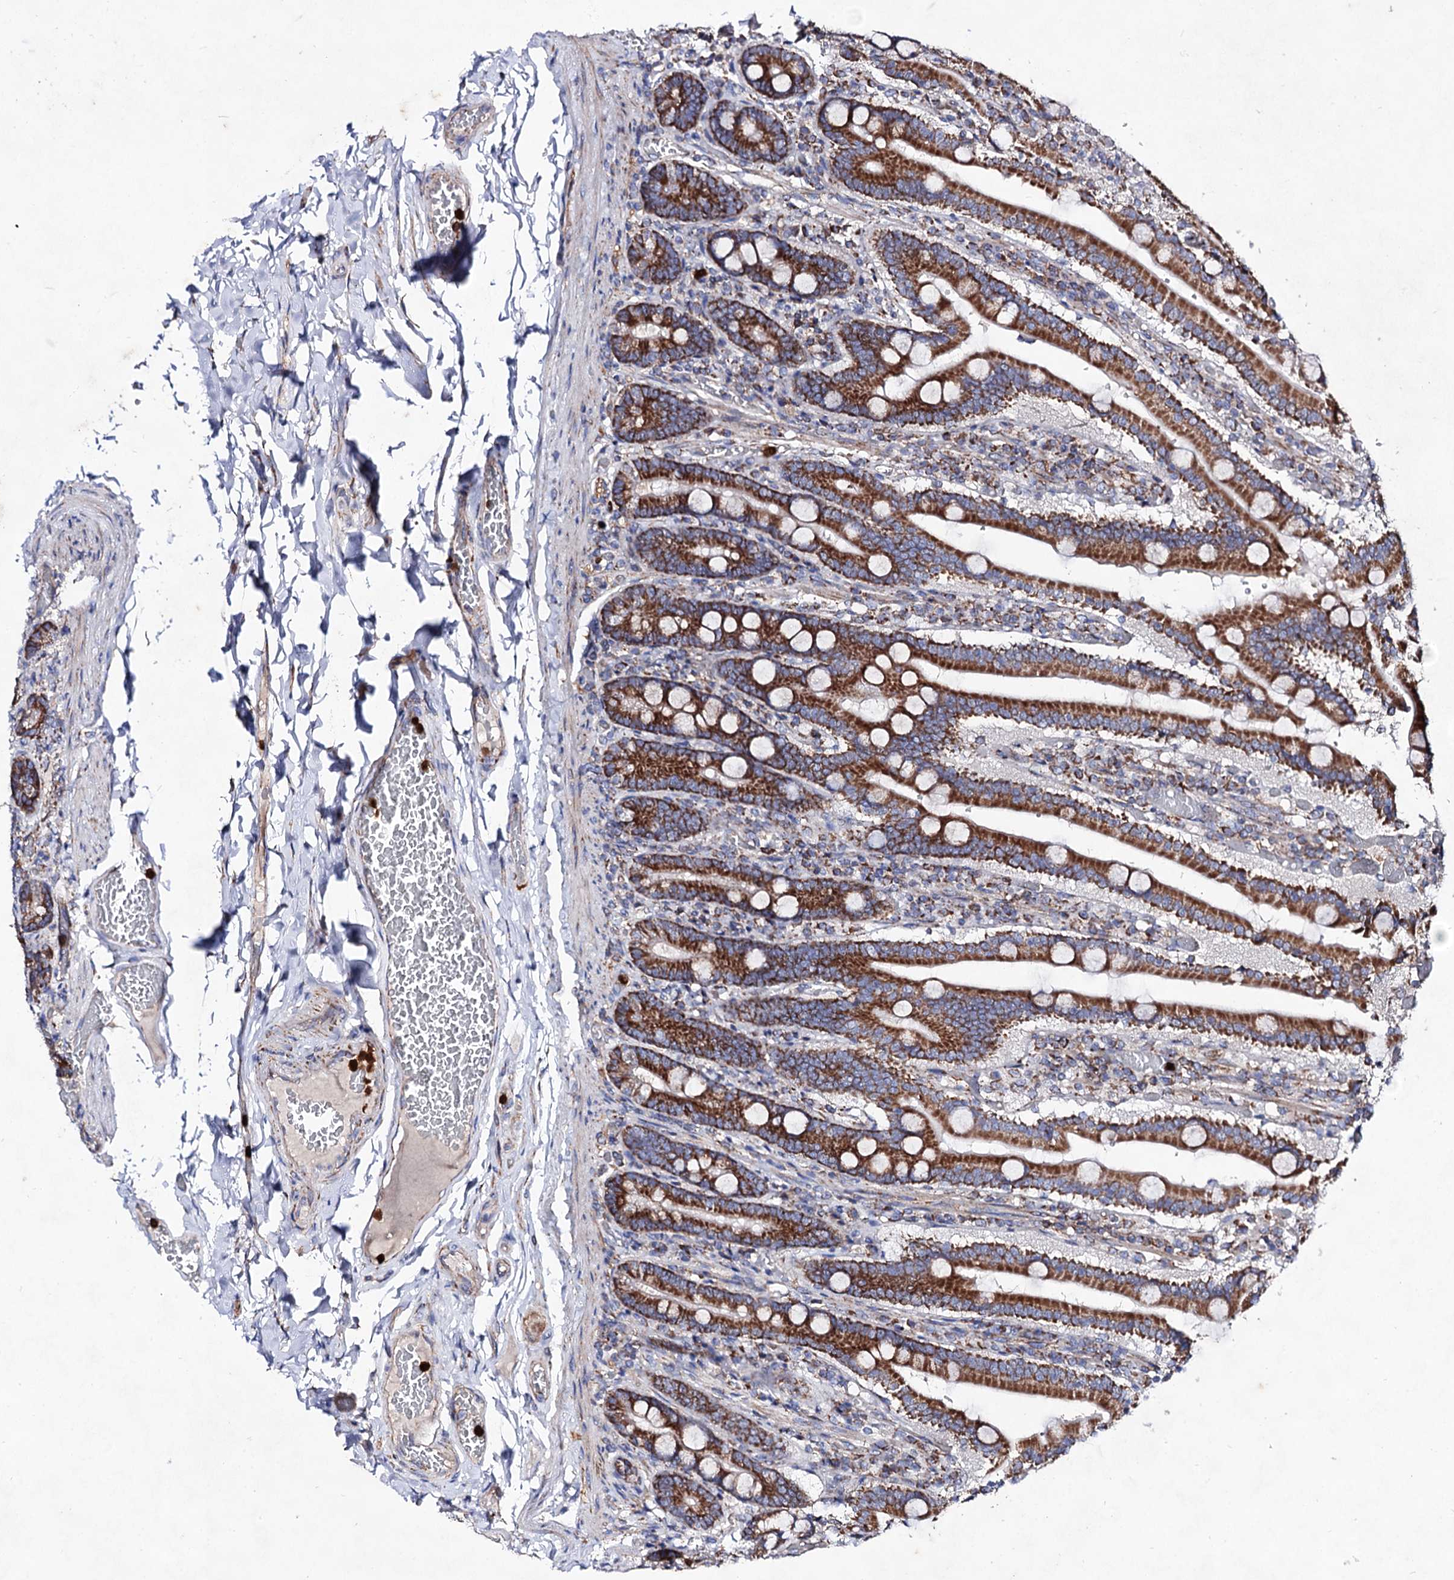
{"staining": {"intensity": "strong", "quantity": ">75%", "location": "cytoplasmic/membranous"}, "tissue": "duodenum", "cell_type": "Glandular cells", "image_type": "normal", "snomed": [{"axis": "morphology", "description": "Normal tissue, NOS"}, {"axis": "topography", "description": "Duodenum"}], "caption": "Immunohistochemistry (IHC) photomicrograph of benign duodenum stained for a protein (brown), which displays high levels of strong cytoplasmic/membranous expression in about >75% of glandular cells.", "gene": "ACAD9", "patient": {"sex": "female", "age": 62}}